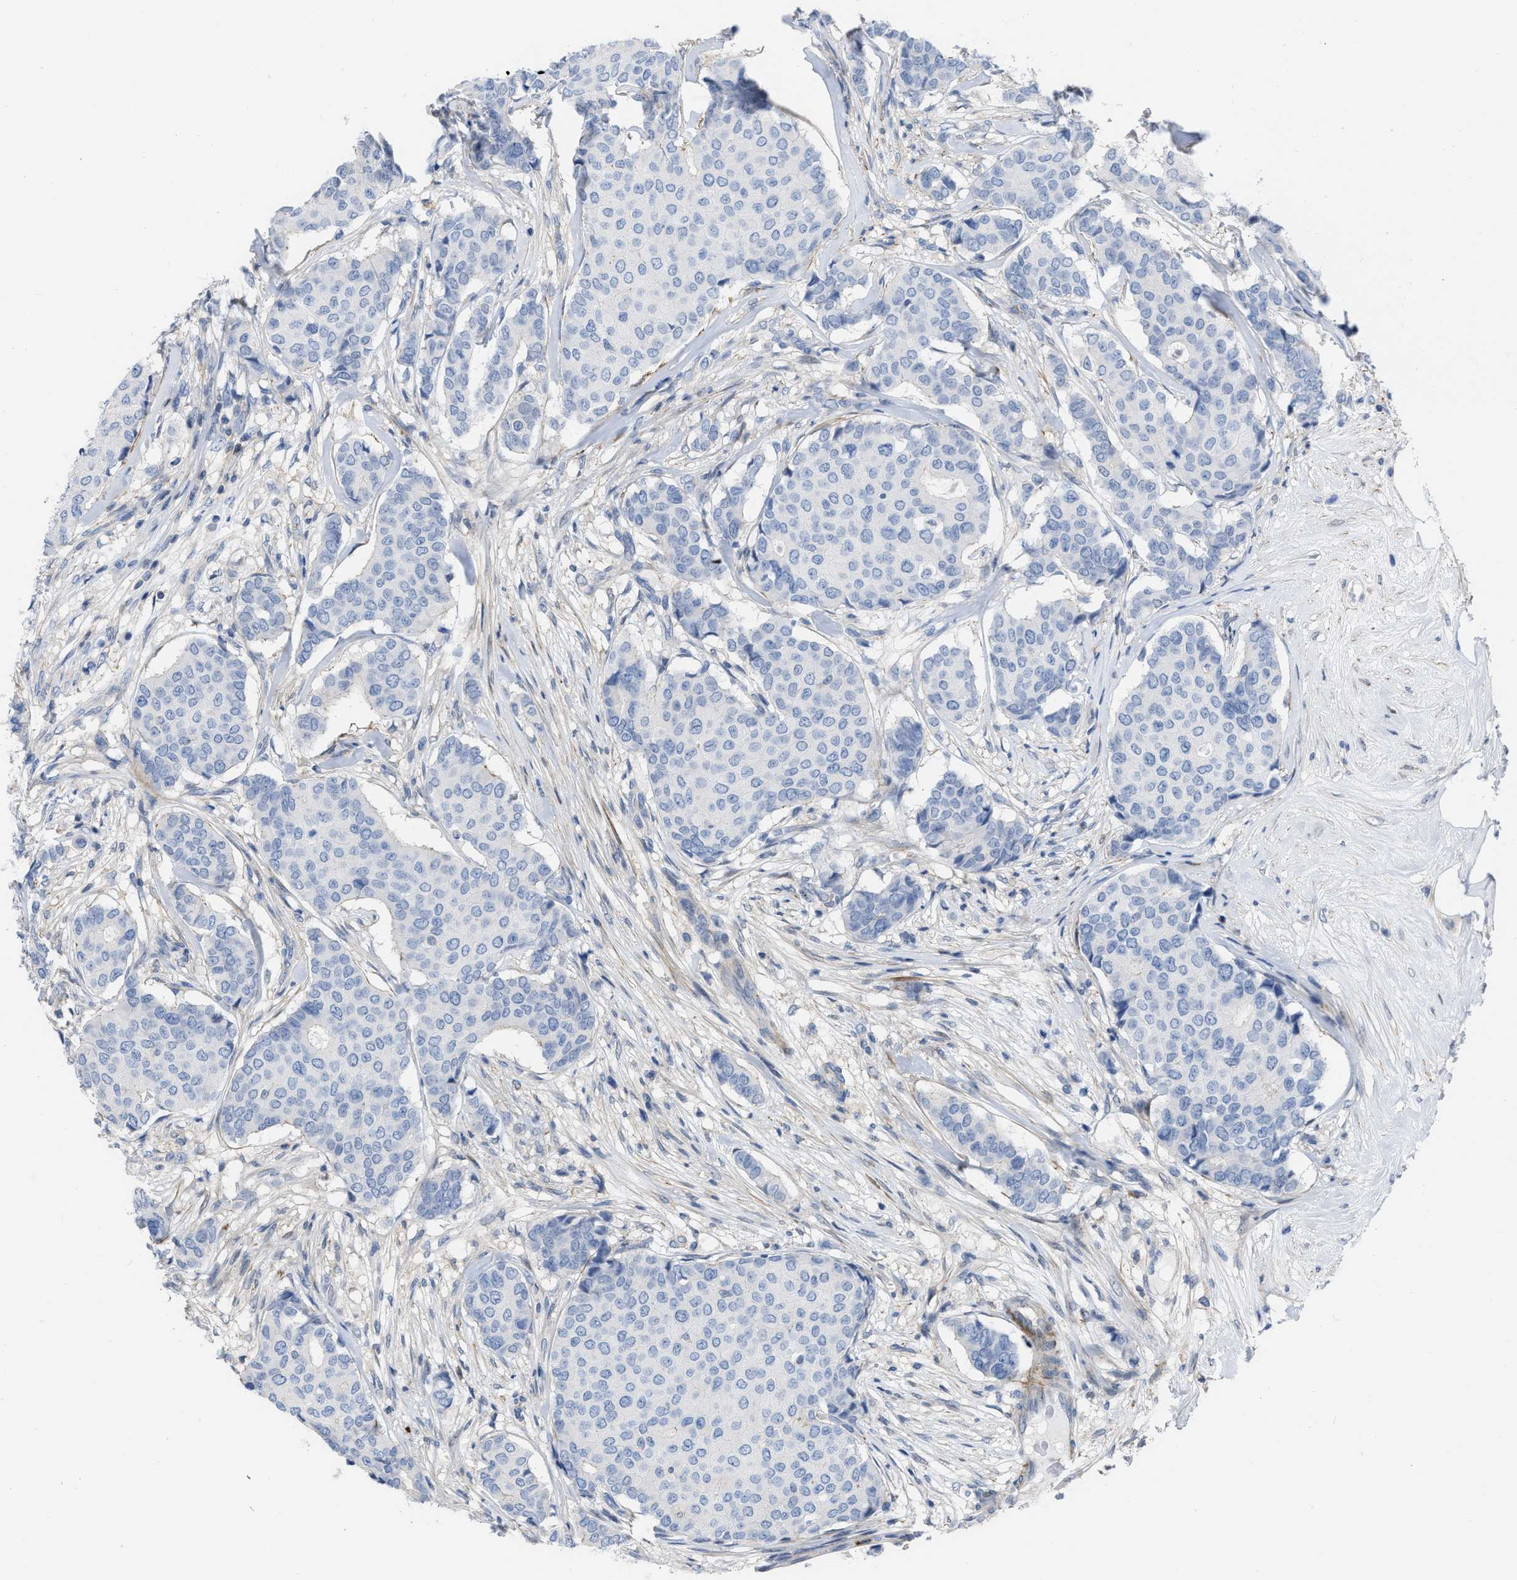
{"staining": {"intensity": "negative", "quantity": "none", "location": "none"}, "tissue": "breast cancer", "cell_type": "Tumor cells", "image_type": "cancer", "snomed": [{"axis": "morphology", "description": "Duct carcinoma"}, {"axis": "topography", "description": "Breast"}], "caption": "High magnification brightfield microscopy of breast invasive ductal carcinoma stained with DAB (3,3'-diaminobenzidine) (brown) and counterstained with hematoxylin (blue): tumor cells show no significant positivity.", "gene": "PRMT2", "patient": {"sex": "female", "age": 75}}